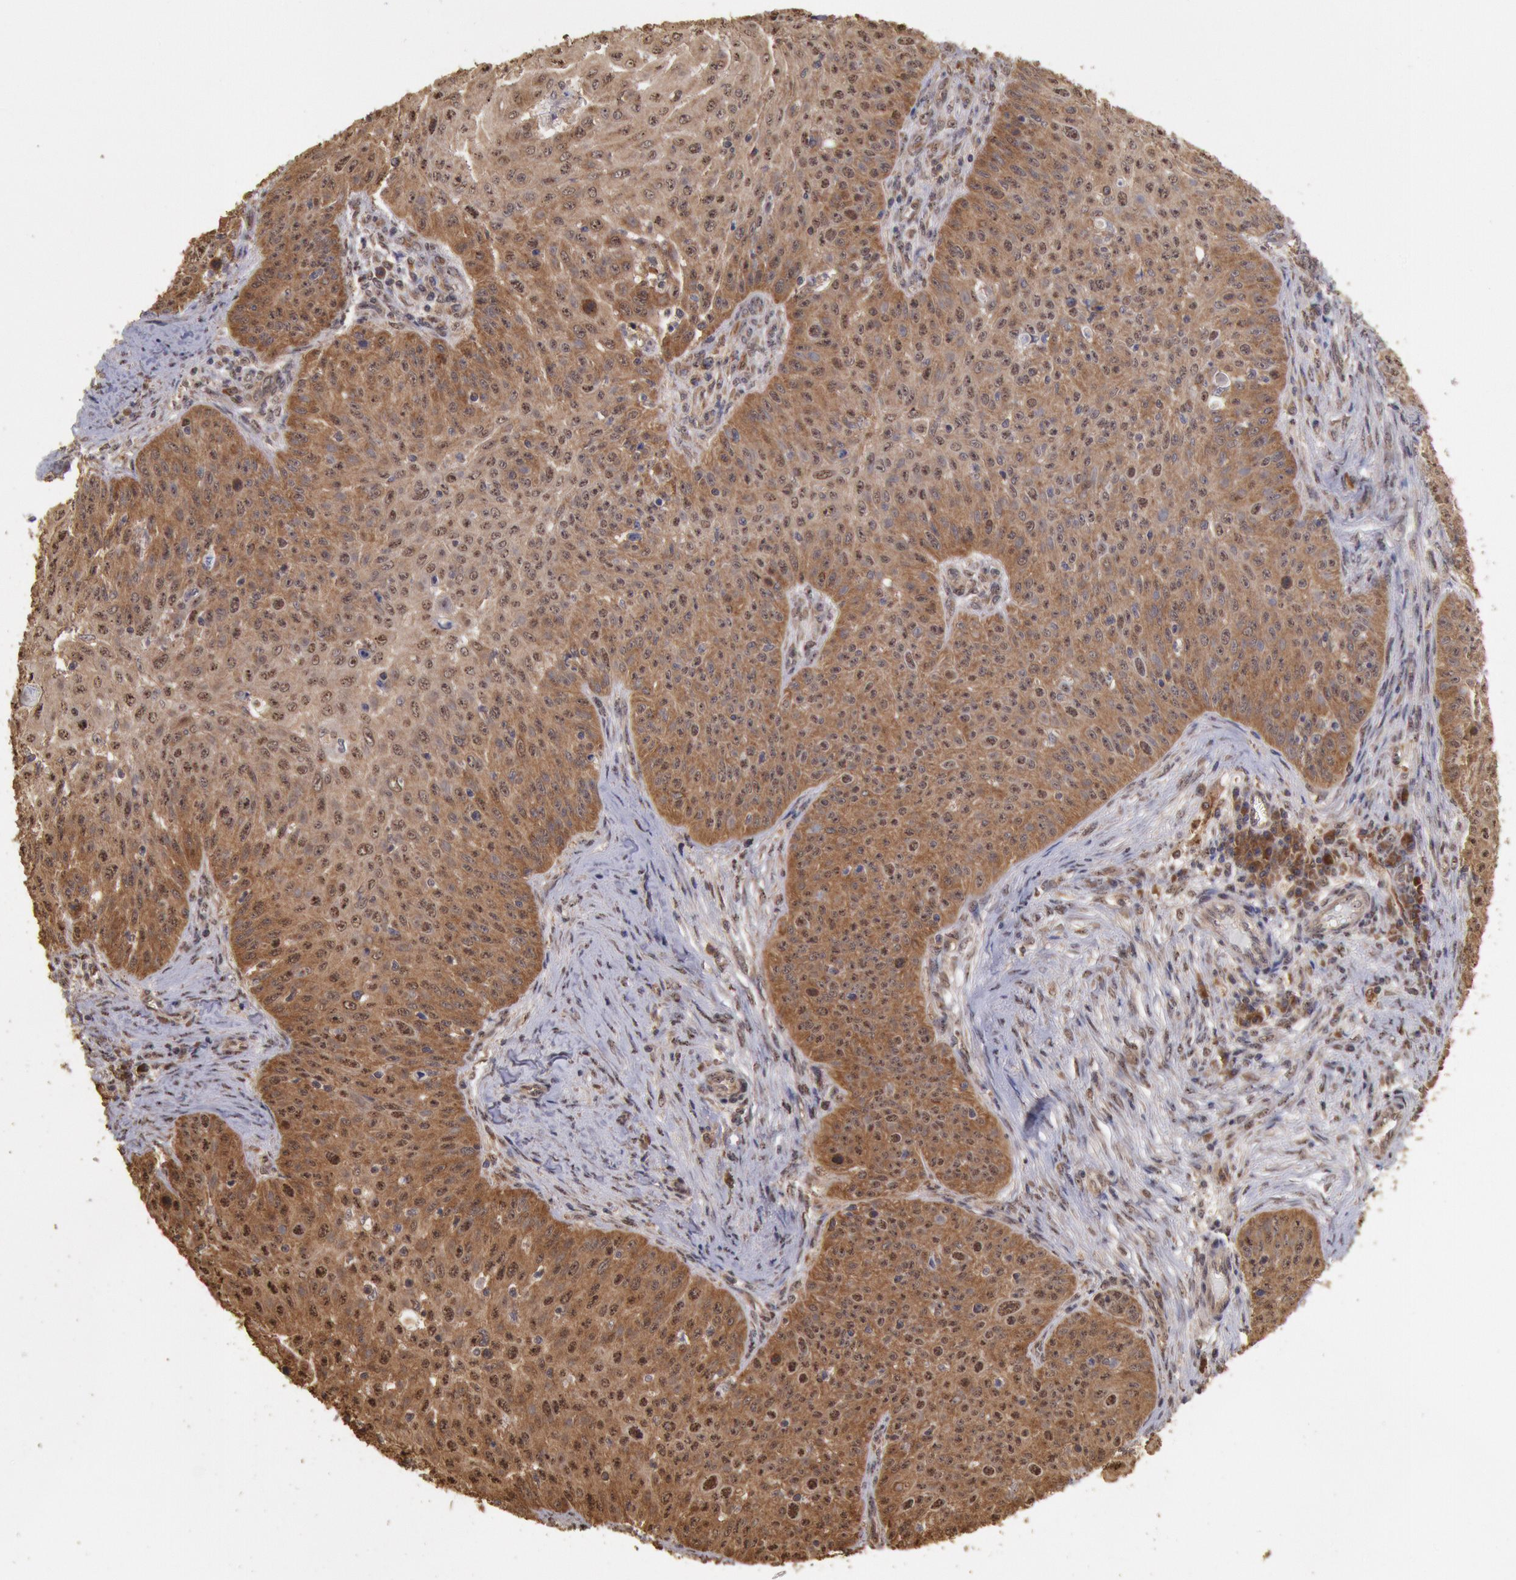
{"staining": {"intensity": "moderate", "quantity": ">75%", "location": "cytoplasmic/membranous,nuclear"}, "tissue": "skin cancer", "cell_type": "Tumor cells", "image_type": "cancer", "snomed": [{"axis": "morphology", "description": "Squamous cell carcinoma, NOS"}, {"axis": "topography", "description": "Skin"}], "caption": "A brown stain labels moderate cytoplasmic/membranous and nuclear staining of a protein in skin squamous cell carcinoma tumor cells.", "gene": "STX17", "patient": {"sex": "male", "age": 82}}